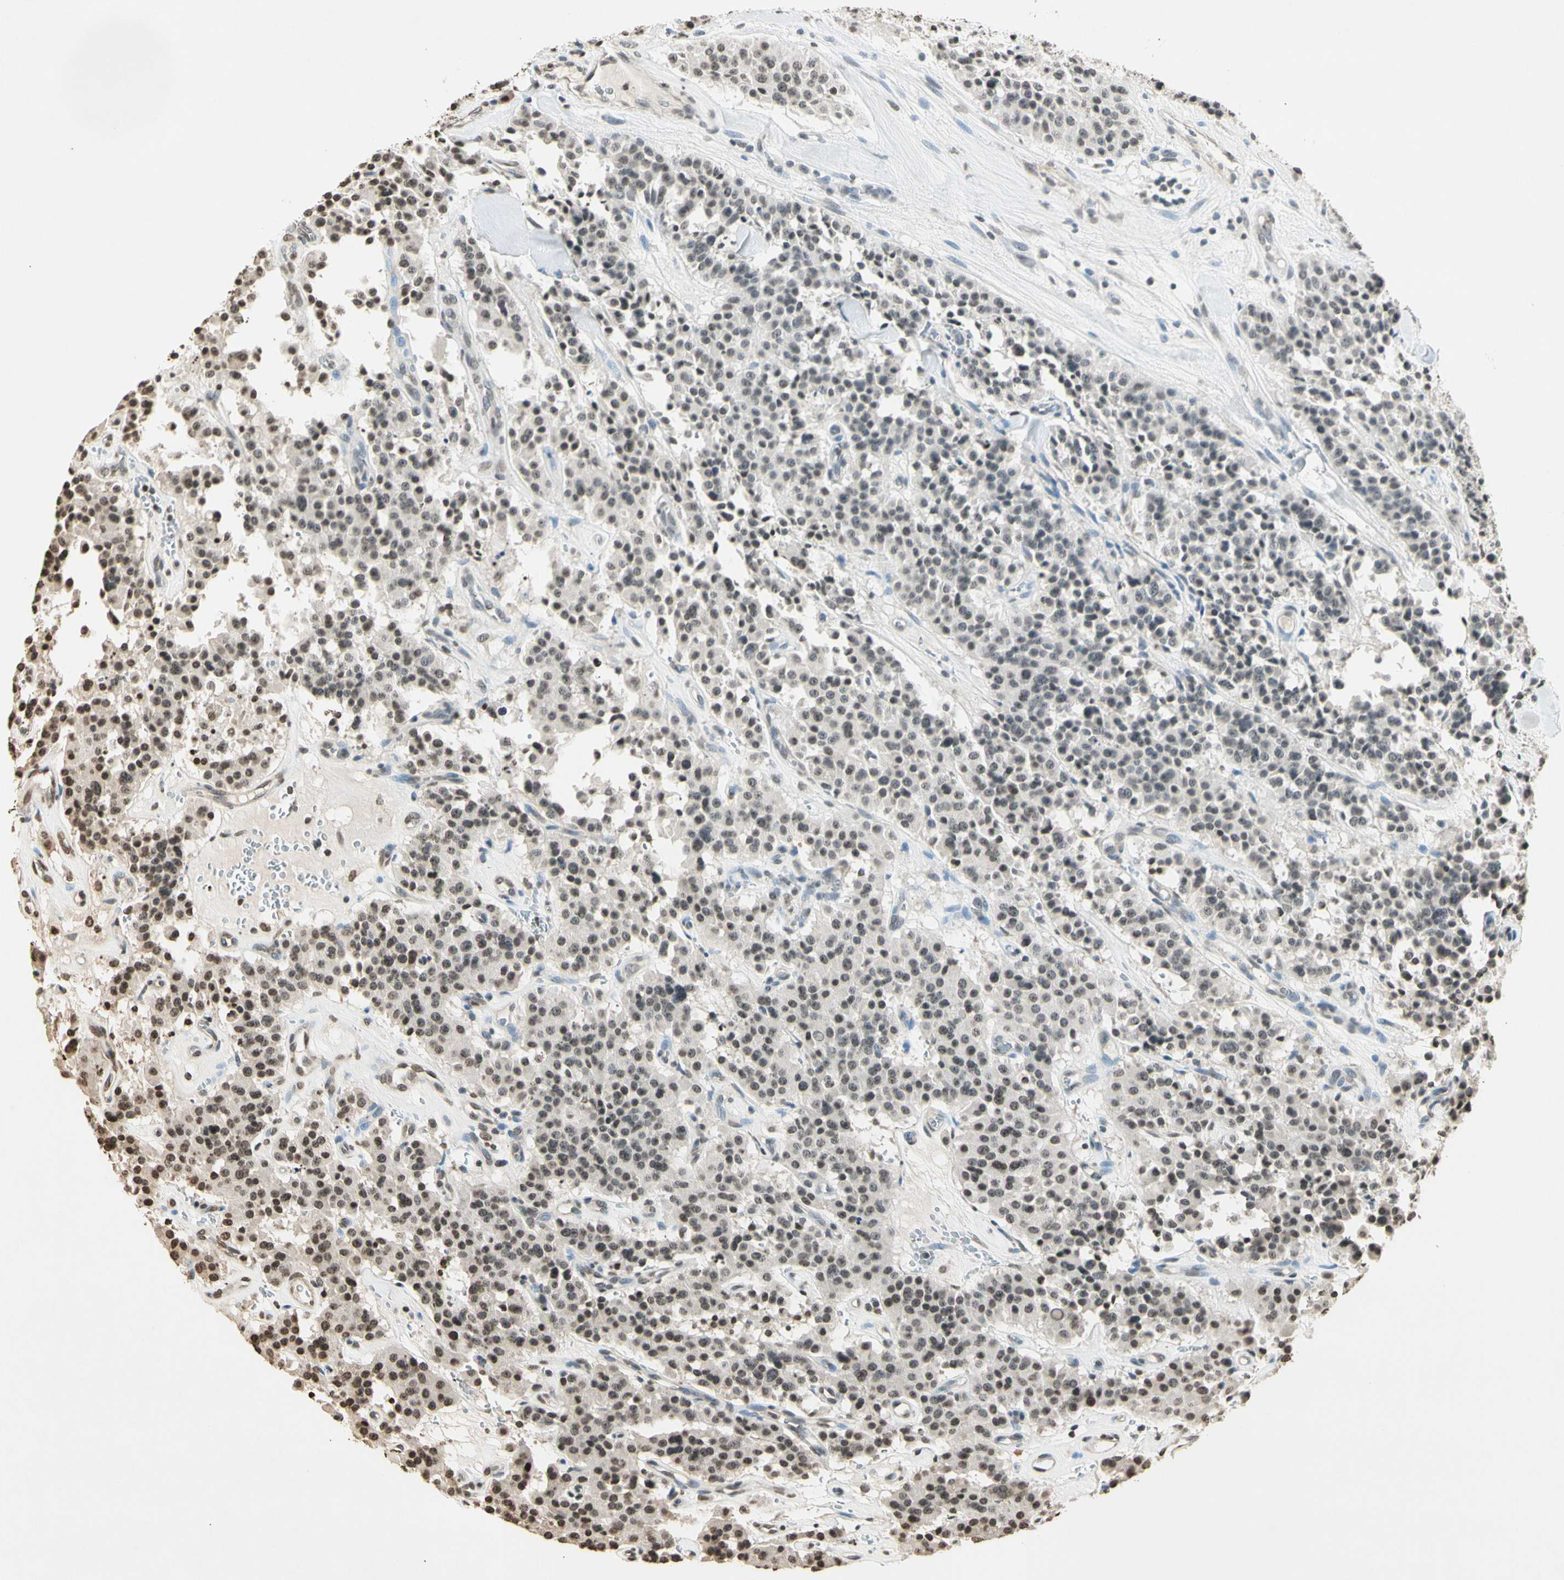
{"staining": {"intensity": "weak", "quantity": "25%-75%", "location": "nuclear"}, "tissue": "carcinoid", "cell_type": "Tumor cells", "image_type": "cancer", "snomed": [{"axis": "morphology", "description": "Carcinoid, malignant, NOS"}, {"axis": "topography", "description": "Lung"}], "caption": "A brown stain labels weak nuclear expression of a protein in carcinoid tumor cells. Nuclei are stained in blue.", "gene": "TOP1", "patient": {"sex": "male", "age": 30}}